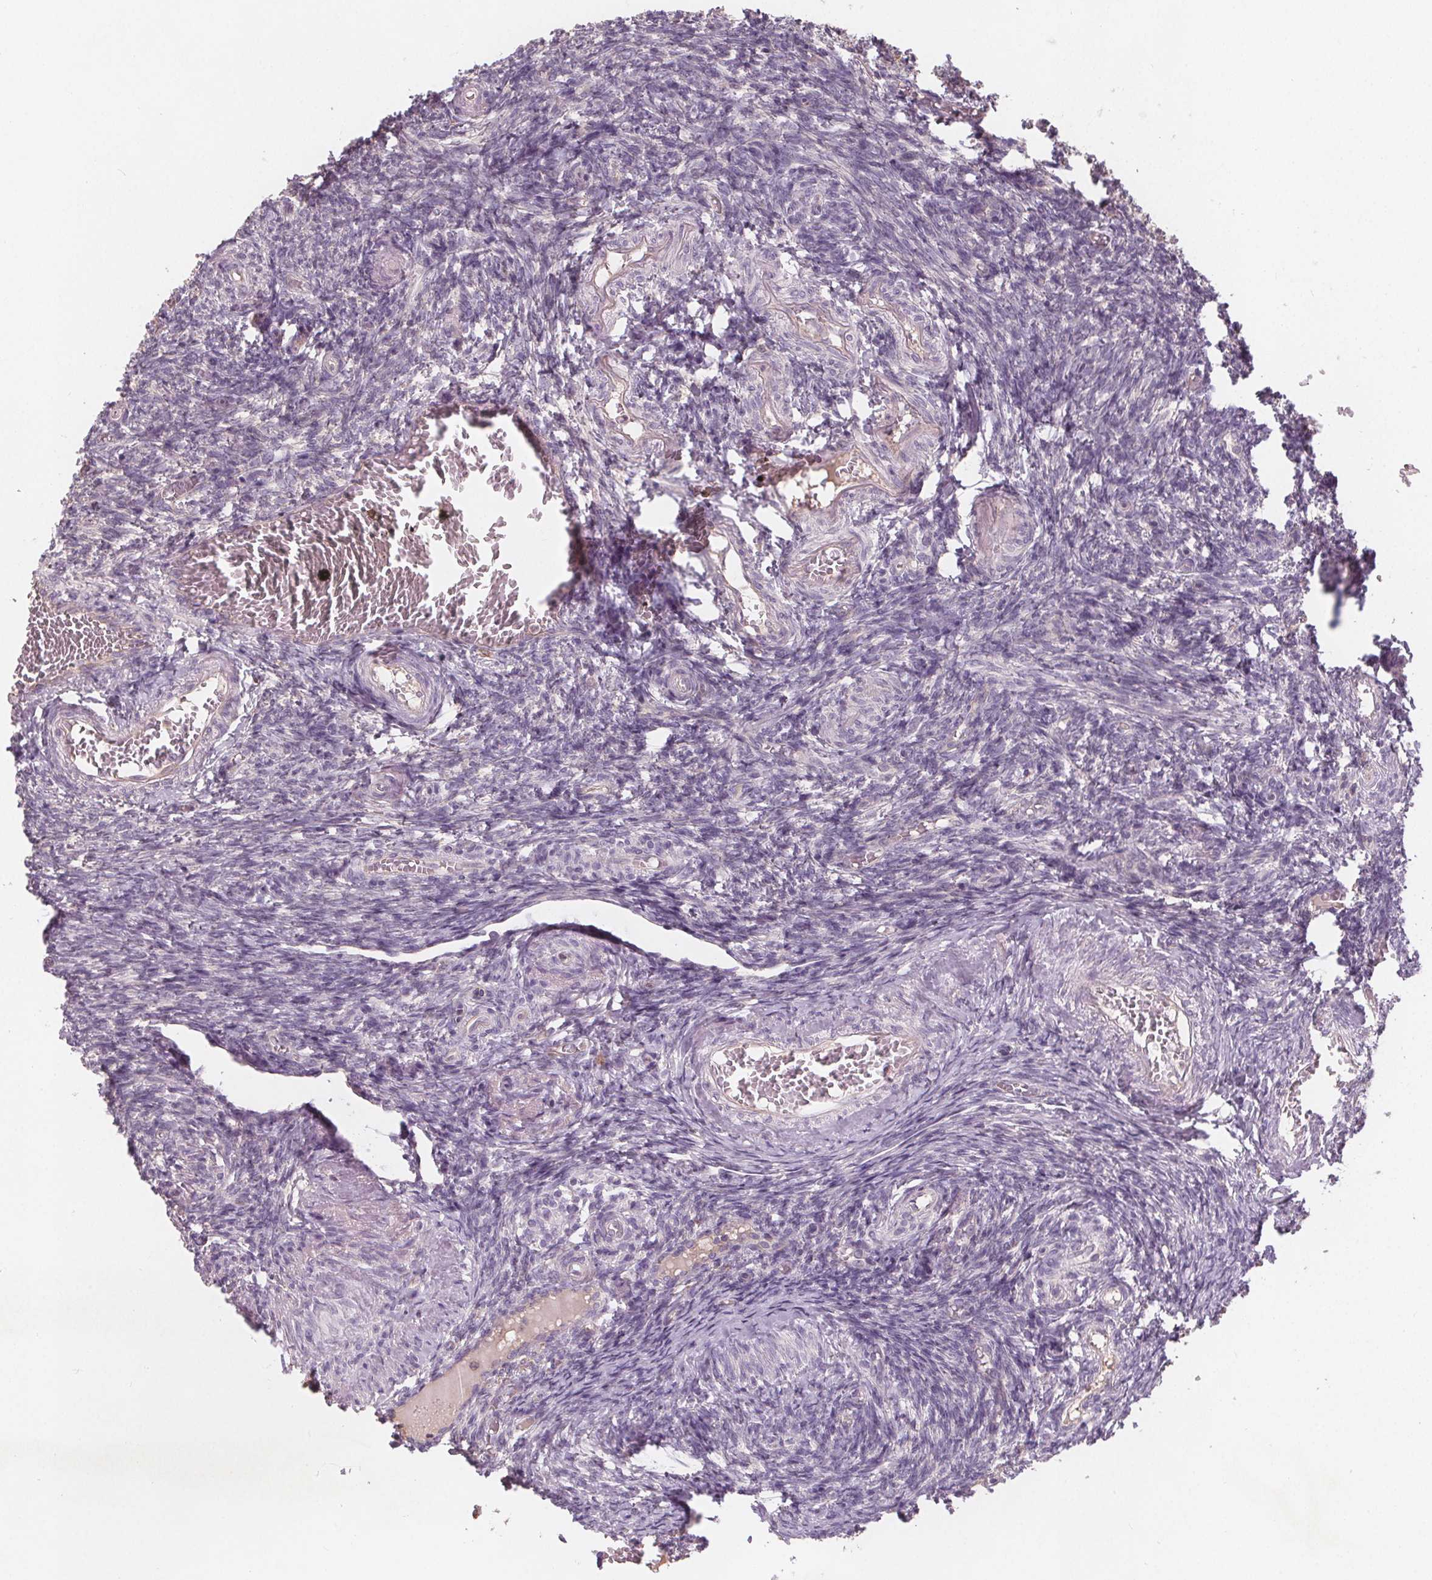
{"staining": {"intensity": "negative", "quantity": "none", "location": "none"}, "tissue": "ovary", "cell_type": "Ovarian stroma cells", "image_type": "normal", "snomed": [{"axis": "morphology", "description": "Normal tissue, NOS"}, {"axis": "topography", "description": "Ovary"}], "caption": "DAB (3,3'-diaminobenzidine) immunohistochemical staining of normal ovary shows no significant staining in ovarian stroma cells. (DAB (3,3'-diaminobenzidine) immunohistochemistry, high magnification).", "gene": "TMEM80", "patient": {"sex": "female", "age": 39}}